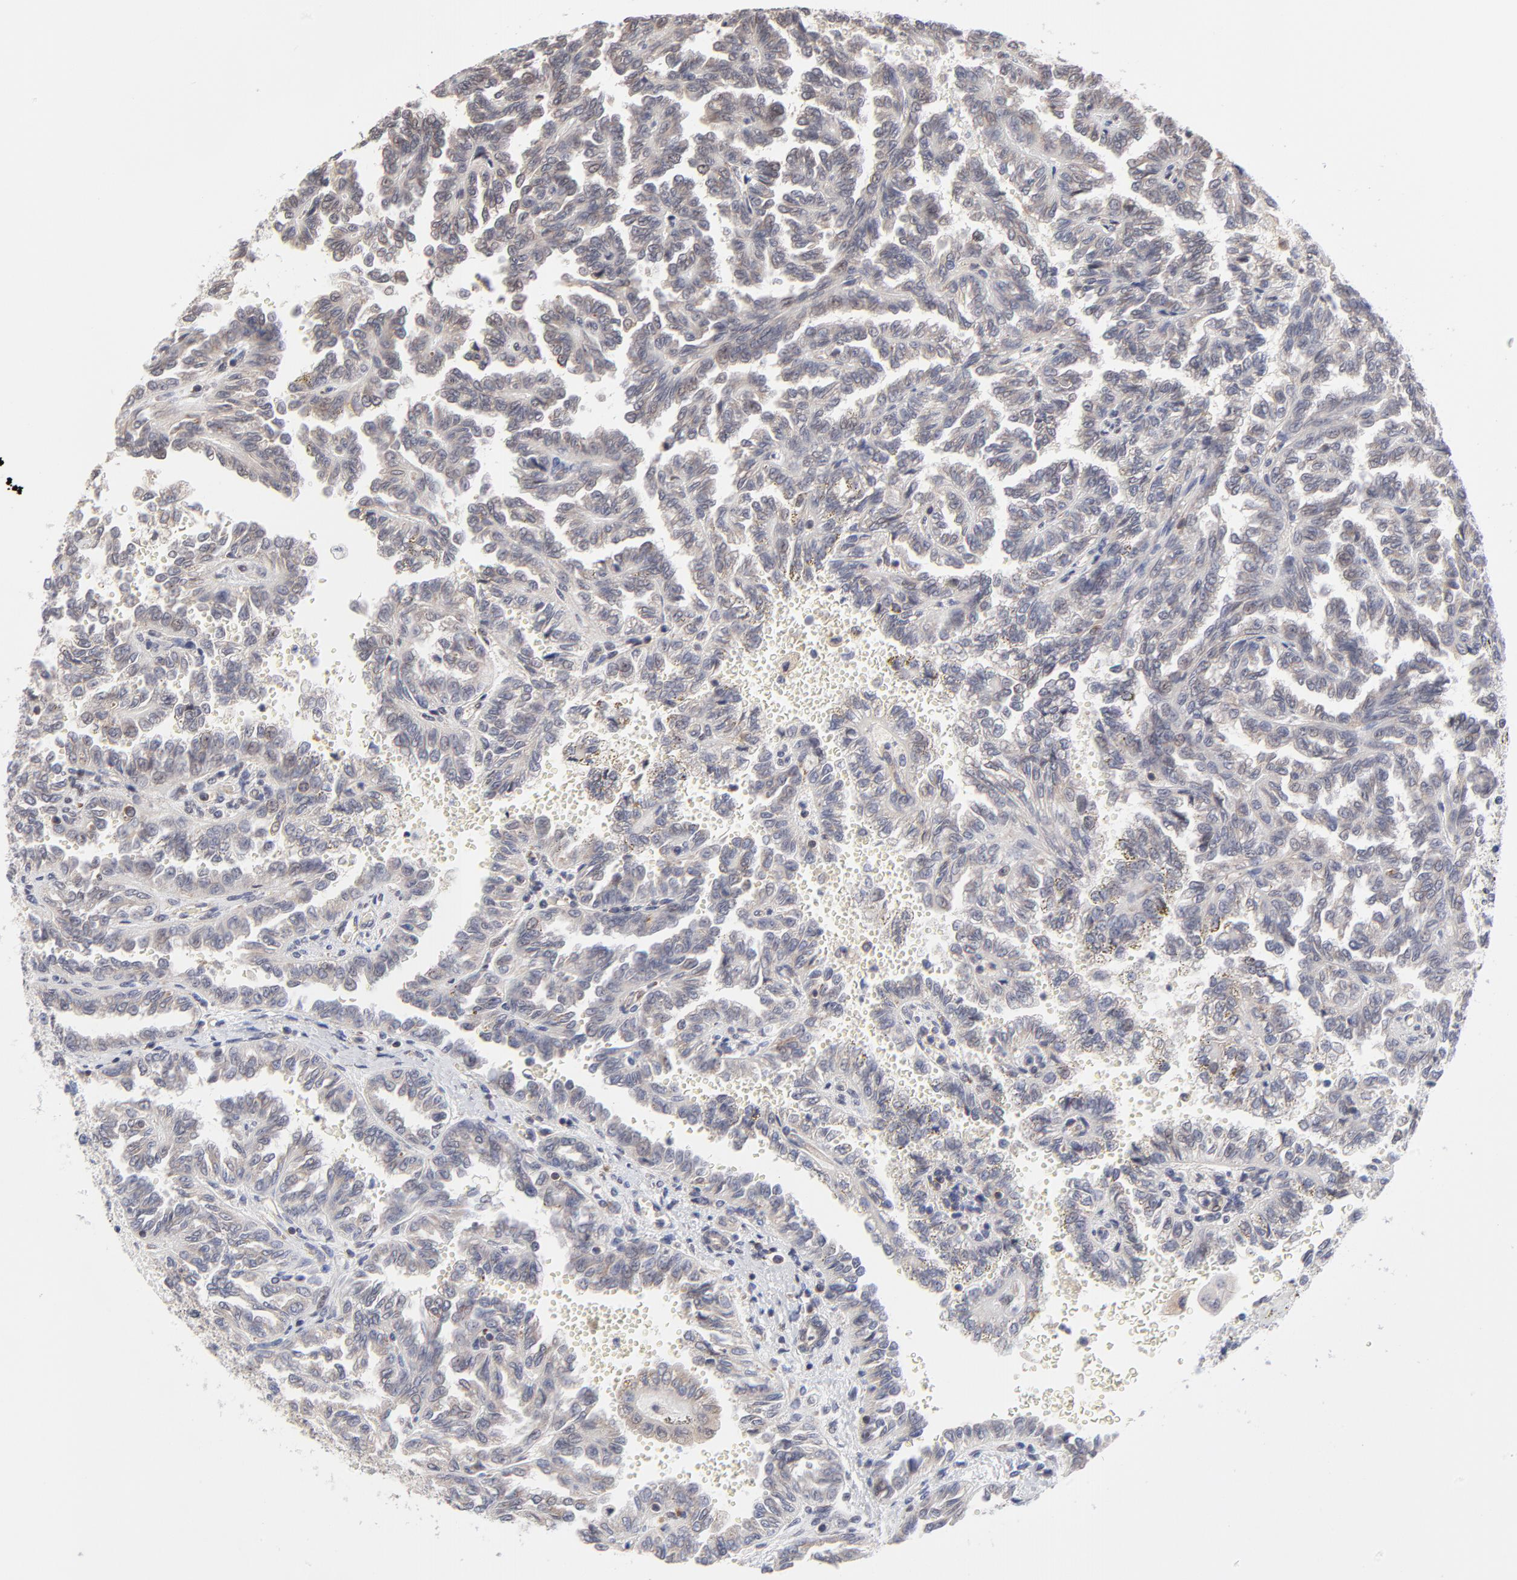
{"staining": {"intensity": "weak", "quantity": "25%-75%", "location": "cytoplasmic/membranous"}, "tissue": "renal cancer", "cell_type": "Tumor cells", "image_type": "cancer", "snomed": [{"axis": "morphology", "description": "Inflammation, NOS"}, {"axis": "morphology", "description": "Adenocarcinoma, NOS"}, {"axis": "topography", "description": "Kidney"}], "caption": "An immunohistochemistry micrograph of tumor tissue is shown. Protein staining in brown shows weak cytoplasmic/membranous positivity in renal adenocarcinoma within tumor cells.", "gene": "ZNF157", "patient": {"sex": "male", "age": 68}}